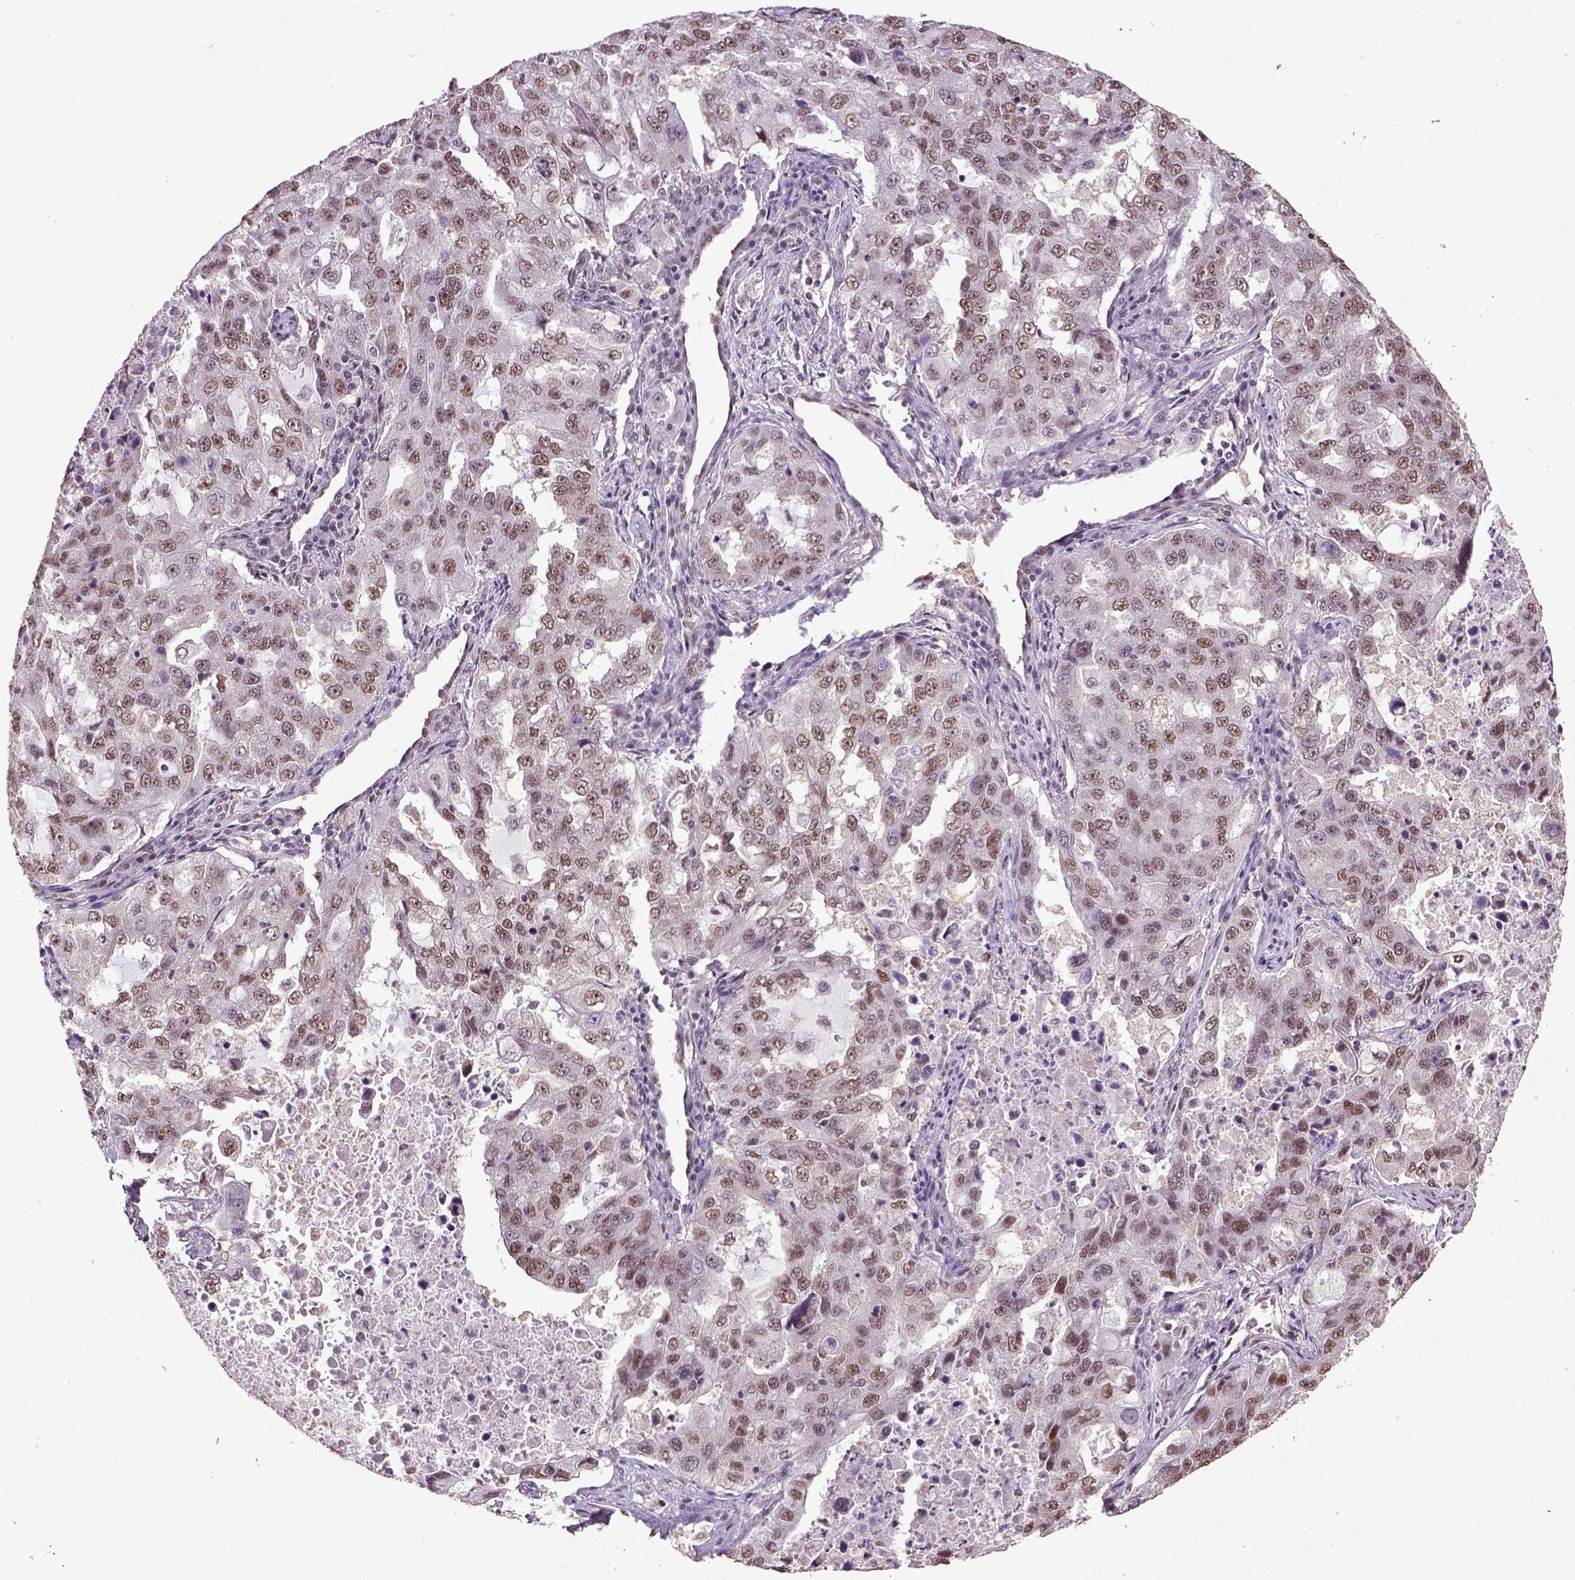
{"staining": {"intensity": "moderate", "quantity": ">75%", "location": "nuclear"}, "tissue": "lung cancer", "cell_type": "Tumor cells", "image_type": "cancer", "snomed": [{"axis": "morphology", "description": "Adenocarcinoma, NOS"}, {"axis": "topography", "description": "Lung"}], "caption": "This image demonstrates immunohistochemistry staining of lung adenocarcinoma, with medium moderate nuclear staining in about >75% of tumor cells.", "gene": "UBA3", "patient": {"sex": "female", "age": 61}}